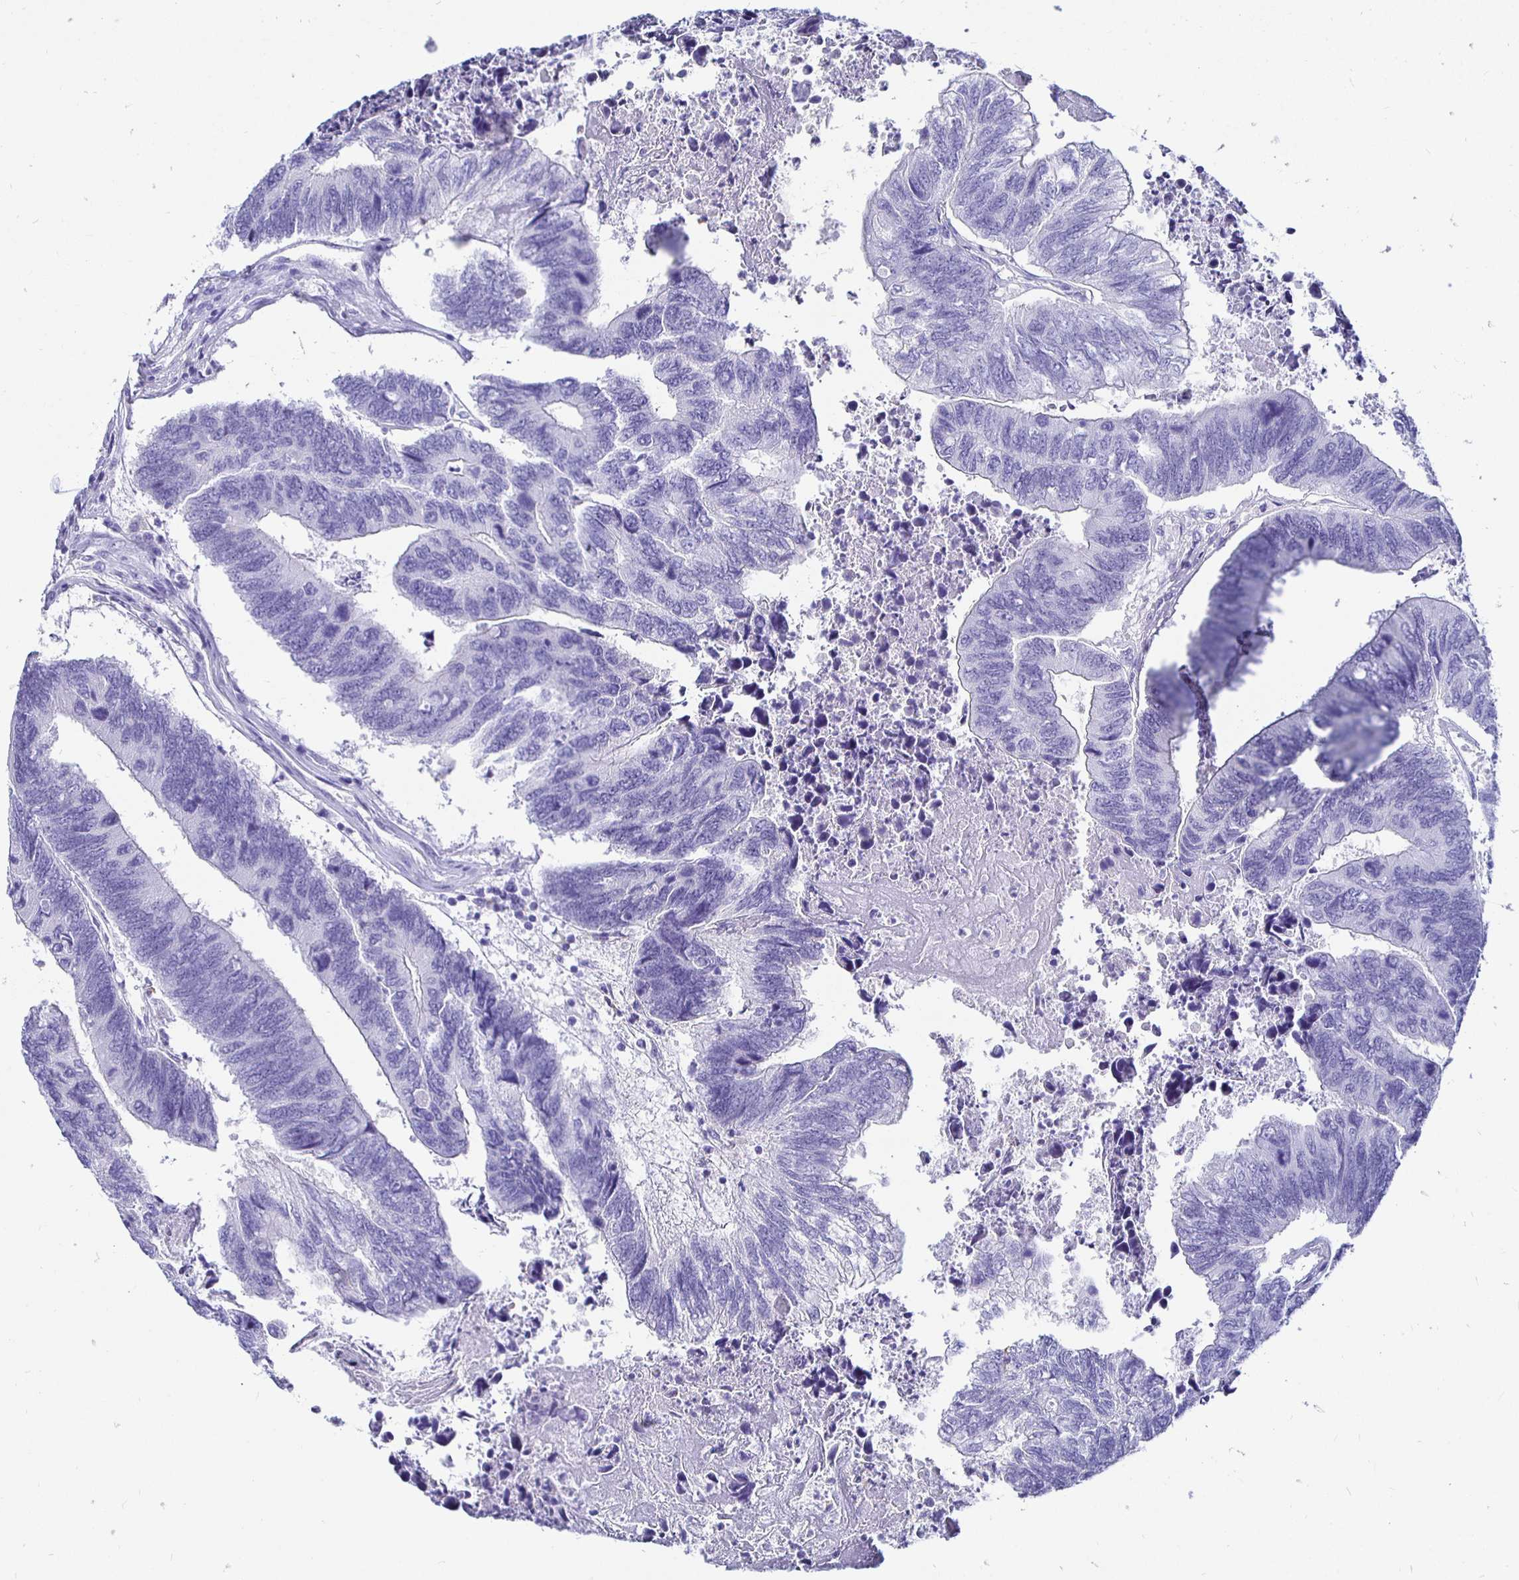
{"staining": {"intensity": "negative", "quantity": "none", "location": "none"}, "tissue": "colorectal cancer", "cell_type": "Tumor cells", "image_type": "cancer", "snomed": [{"axis": "morphology", "description": "Adenocarcinoma, NOS"}, {"axis": "topography", "description": "Colon"}], "caption": "Immunohistochemical staining of colorectal cancer (adenocarcinoma) reveals no significant positivity in tumor cells.", "gene": "UMOD", "patient": {"sex": "female", "age": 67}}